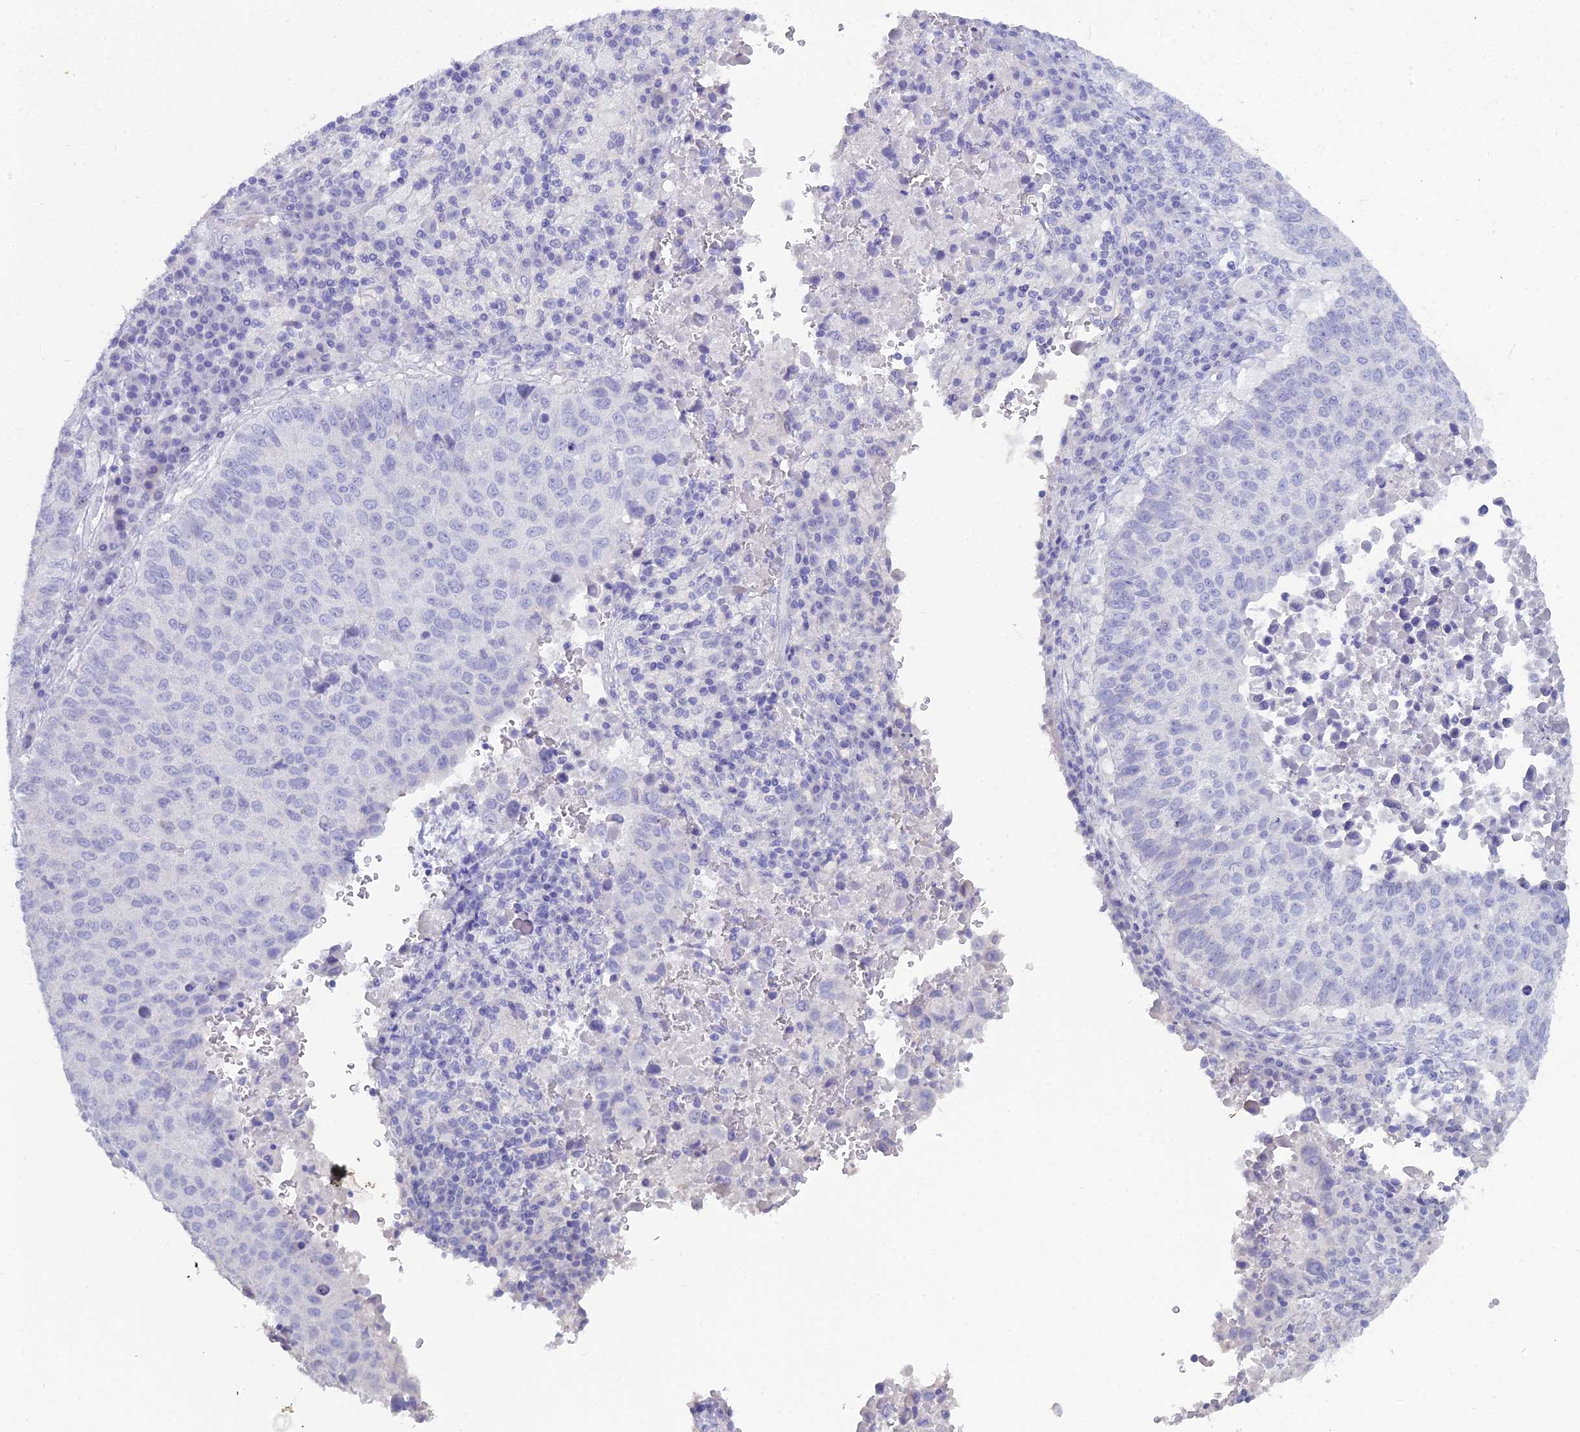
{"staining": {"intensity": "negative", "quantity": "none", "location": "none"}, "tissue": "lung cancer", "cell_type": "Tumor cells", "image_type": "cancer", "snomed": [{"axis": "morphology", "description": "Squamous cell carcinoma, NOS"}, {"axis": "topography", "description": "Lung"}], "caption": "DAB immunohistochemical staining of squamous cell carcinoma (lung) exhibits no significant expression in tumor cells.", "gene": "S100A7", "patient": {"sex": "male", "age": 73}}